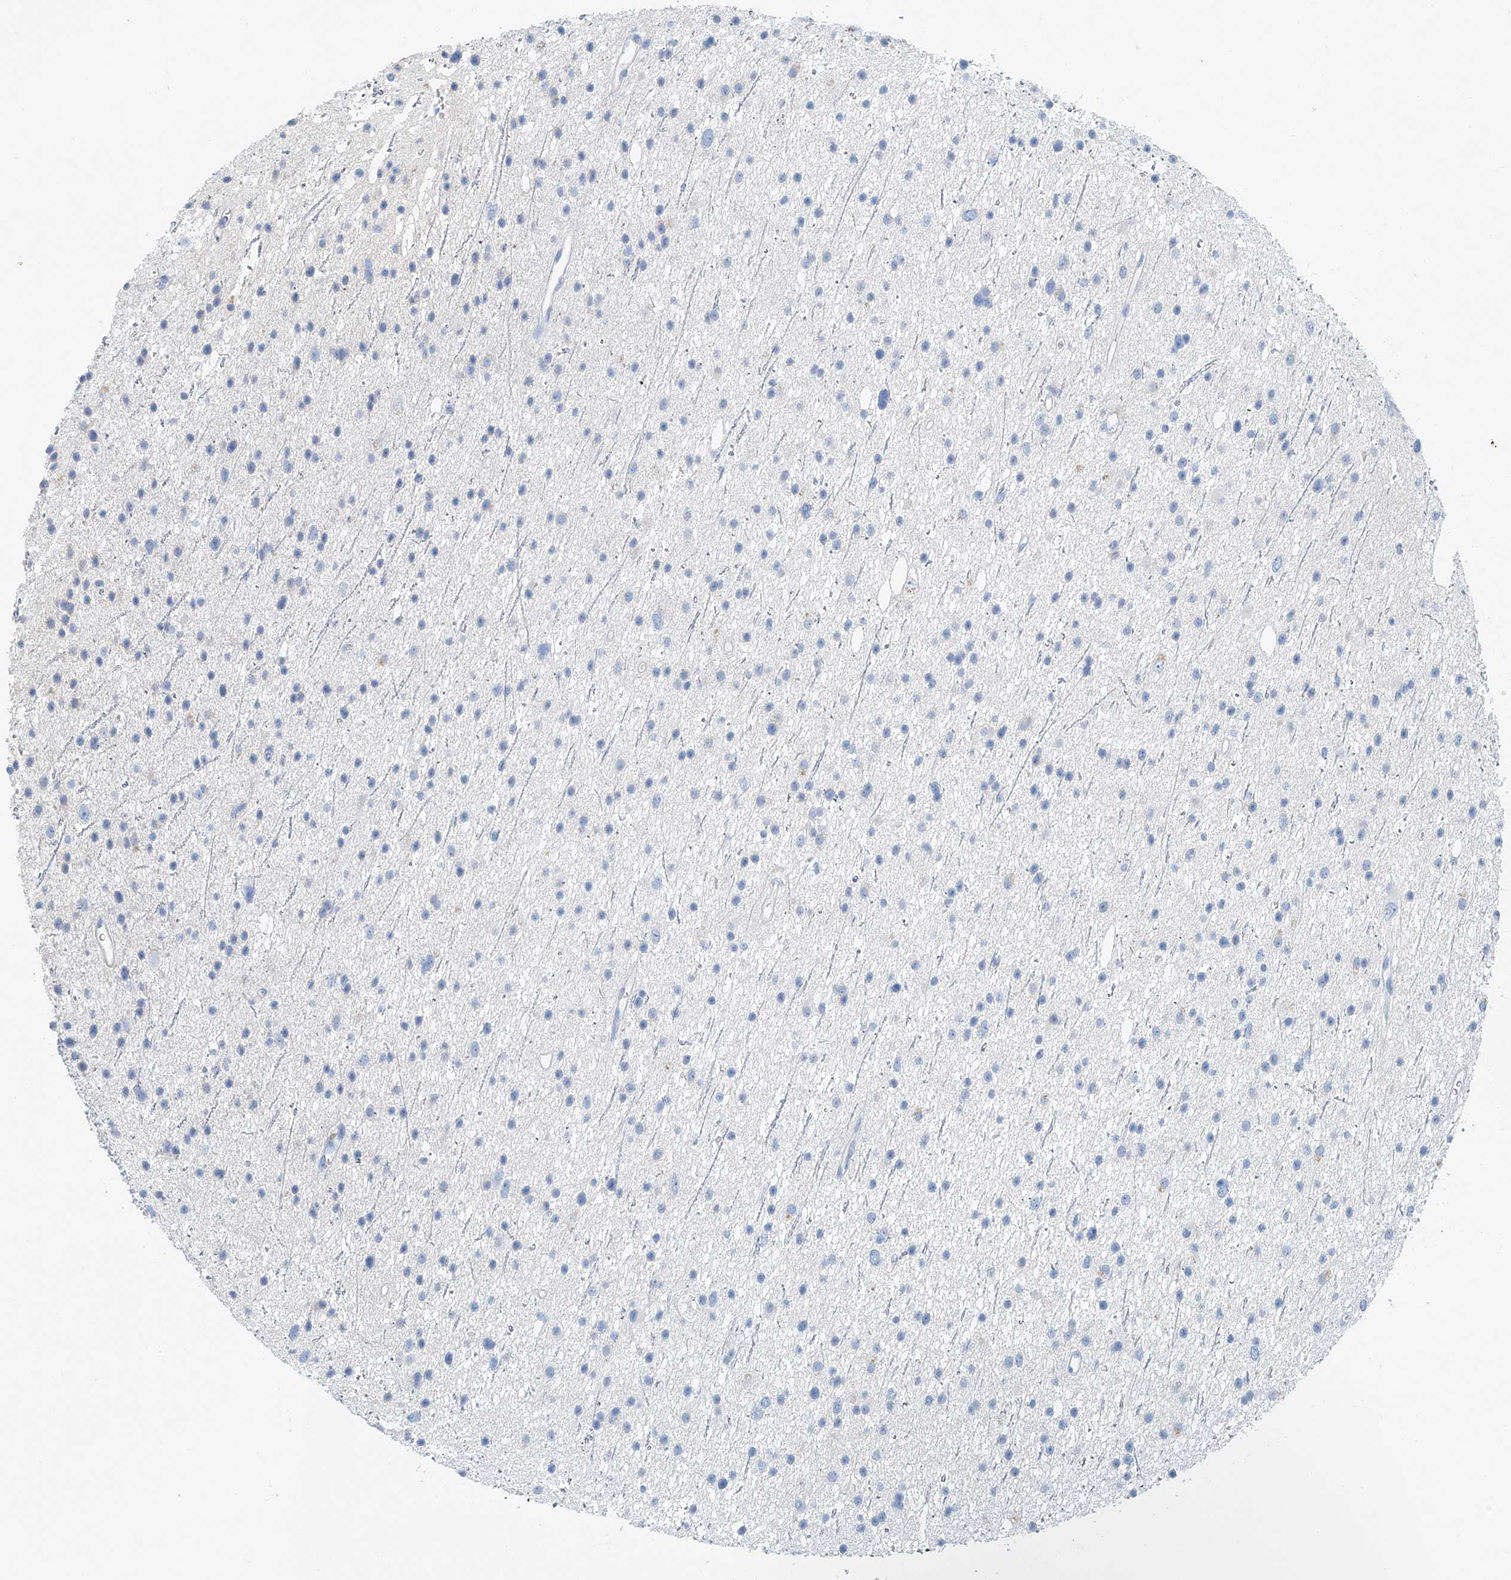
{"staining": {"intensity": "negative", "quantity": "none", "location": "none"}, "tissue": "glioma", "cell_type": "Tumor cells", "image_type": "cancer", "snomed": [{"axis": "morphology", "description": "Glioma, malignant, Low grade"}, {"axis": "topography", "description": "Cerebral cortex"}], "caption": "Immunohistochemistry photomicrograph of human glioma stained for a protein (brown), which displays no expression in tumor cells.", "gene": "C1orf87", "patient": {"sex": "female", "age": 39}}